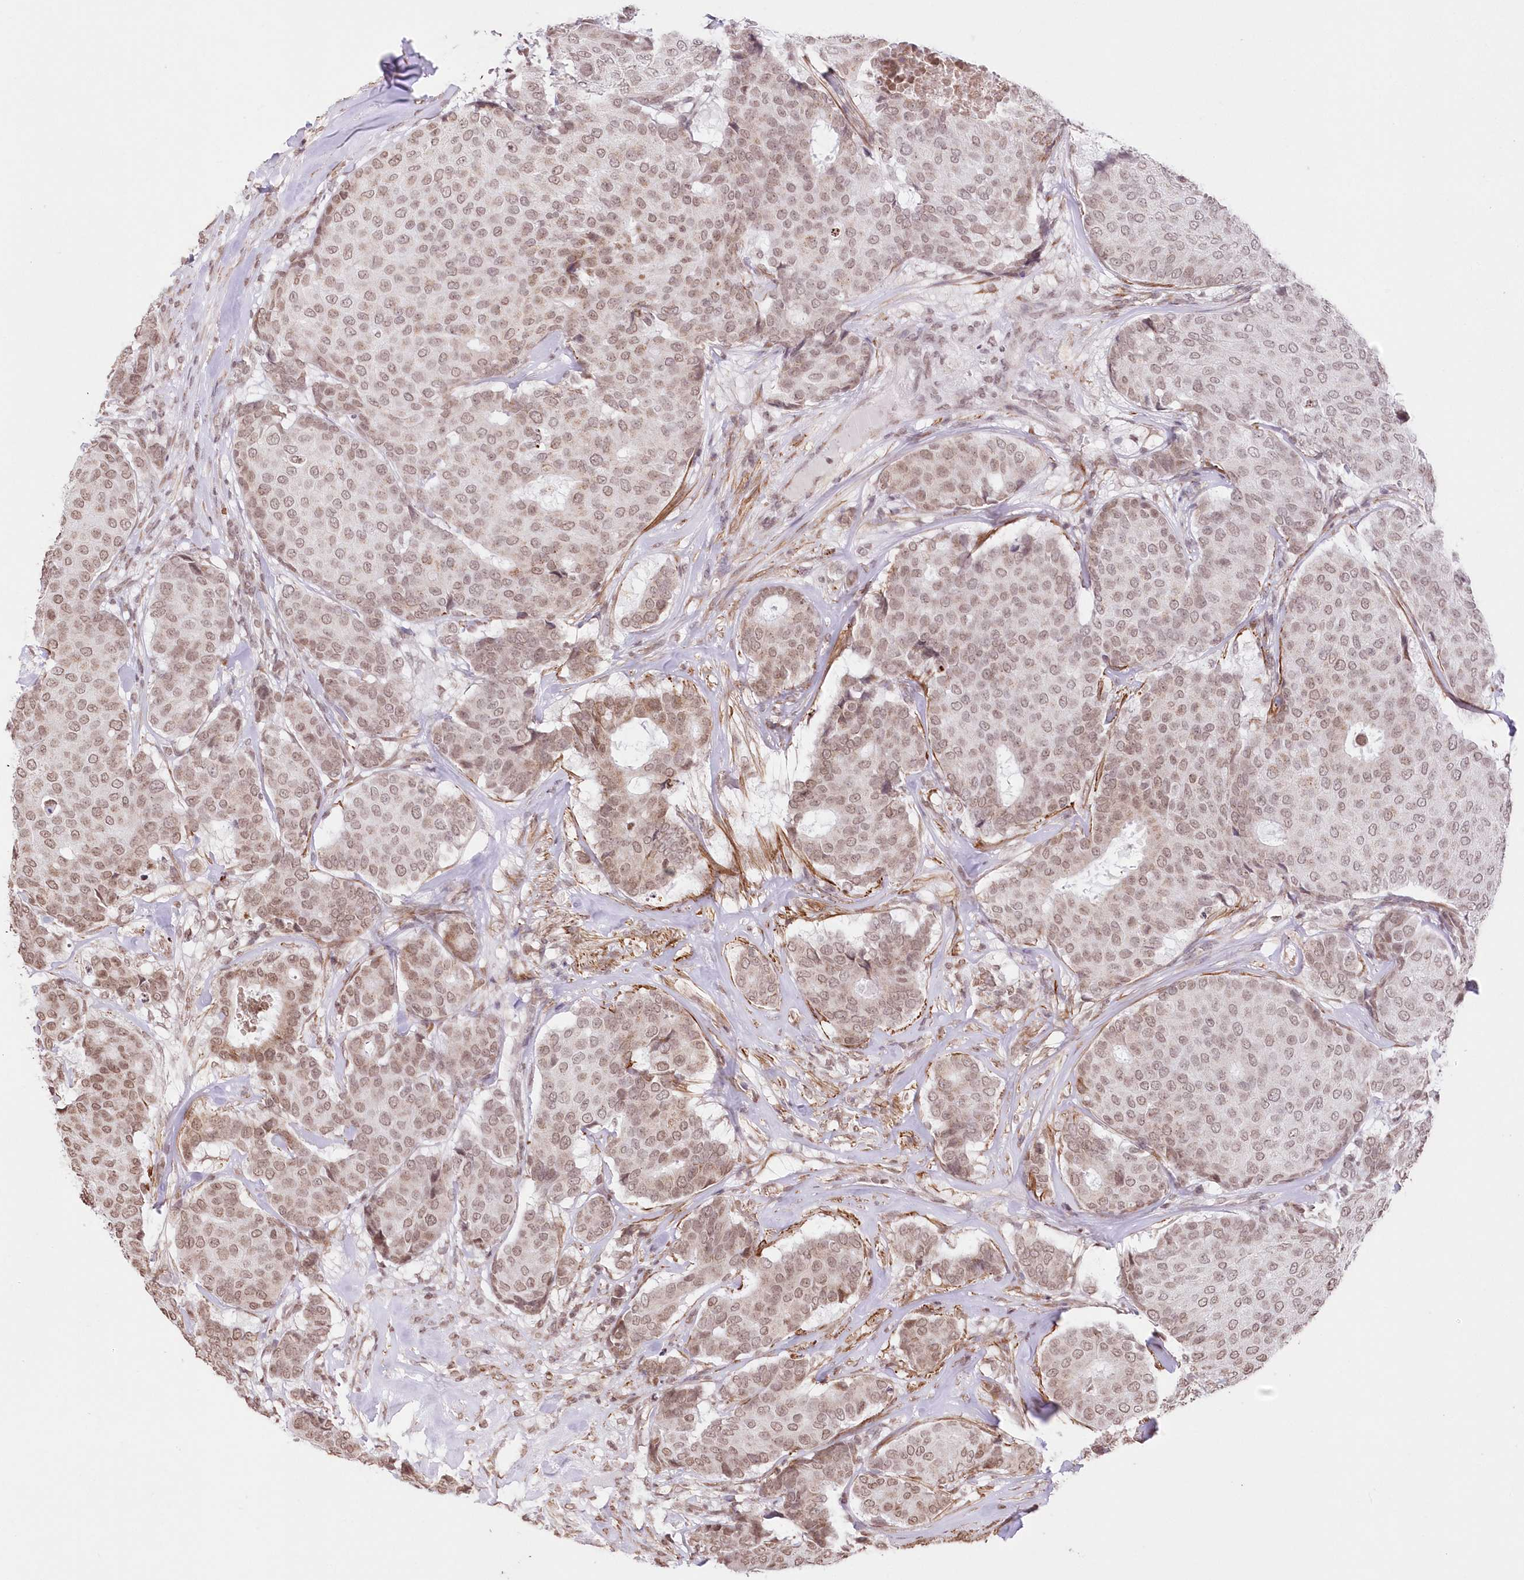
{"staining": {"intensity": "weak", "quantity": ">75%", "location": "nuclear"}, "tissue": "breast cancer", "cell_type": "Tumor cells", "image_type": "cancer", "snomed": [{"axis": "morphology", "description": "Duct carcinoma"}, {"axis": "topography", "description": "Breast"}], "caption": "Brown immunohistochemical staining in breast cancer (intraductal carcinoma) reveals weak nuclear expression in approximately >75% of tumor cells.", "gene": "RBM27", "patient": {"sex": "female", "age": 75}}